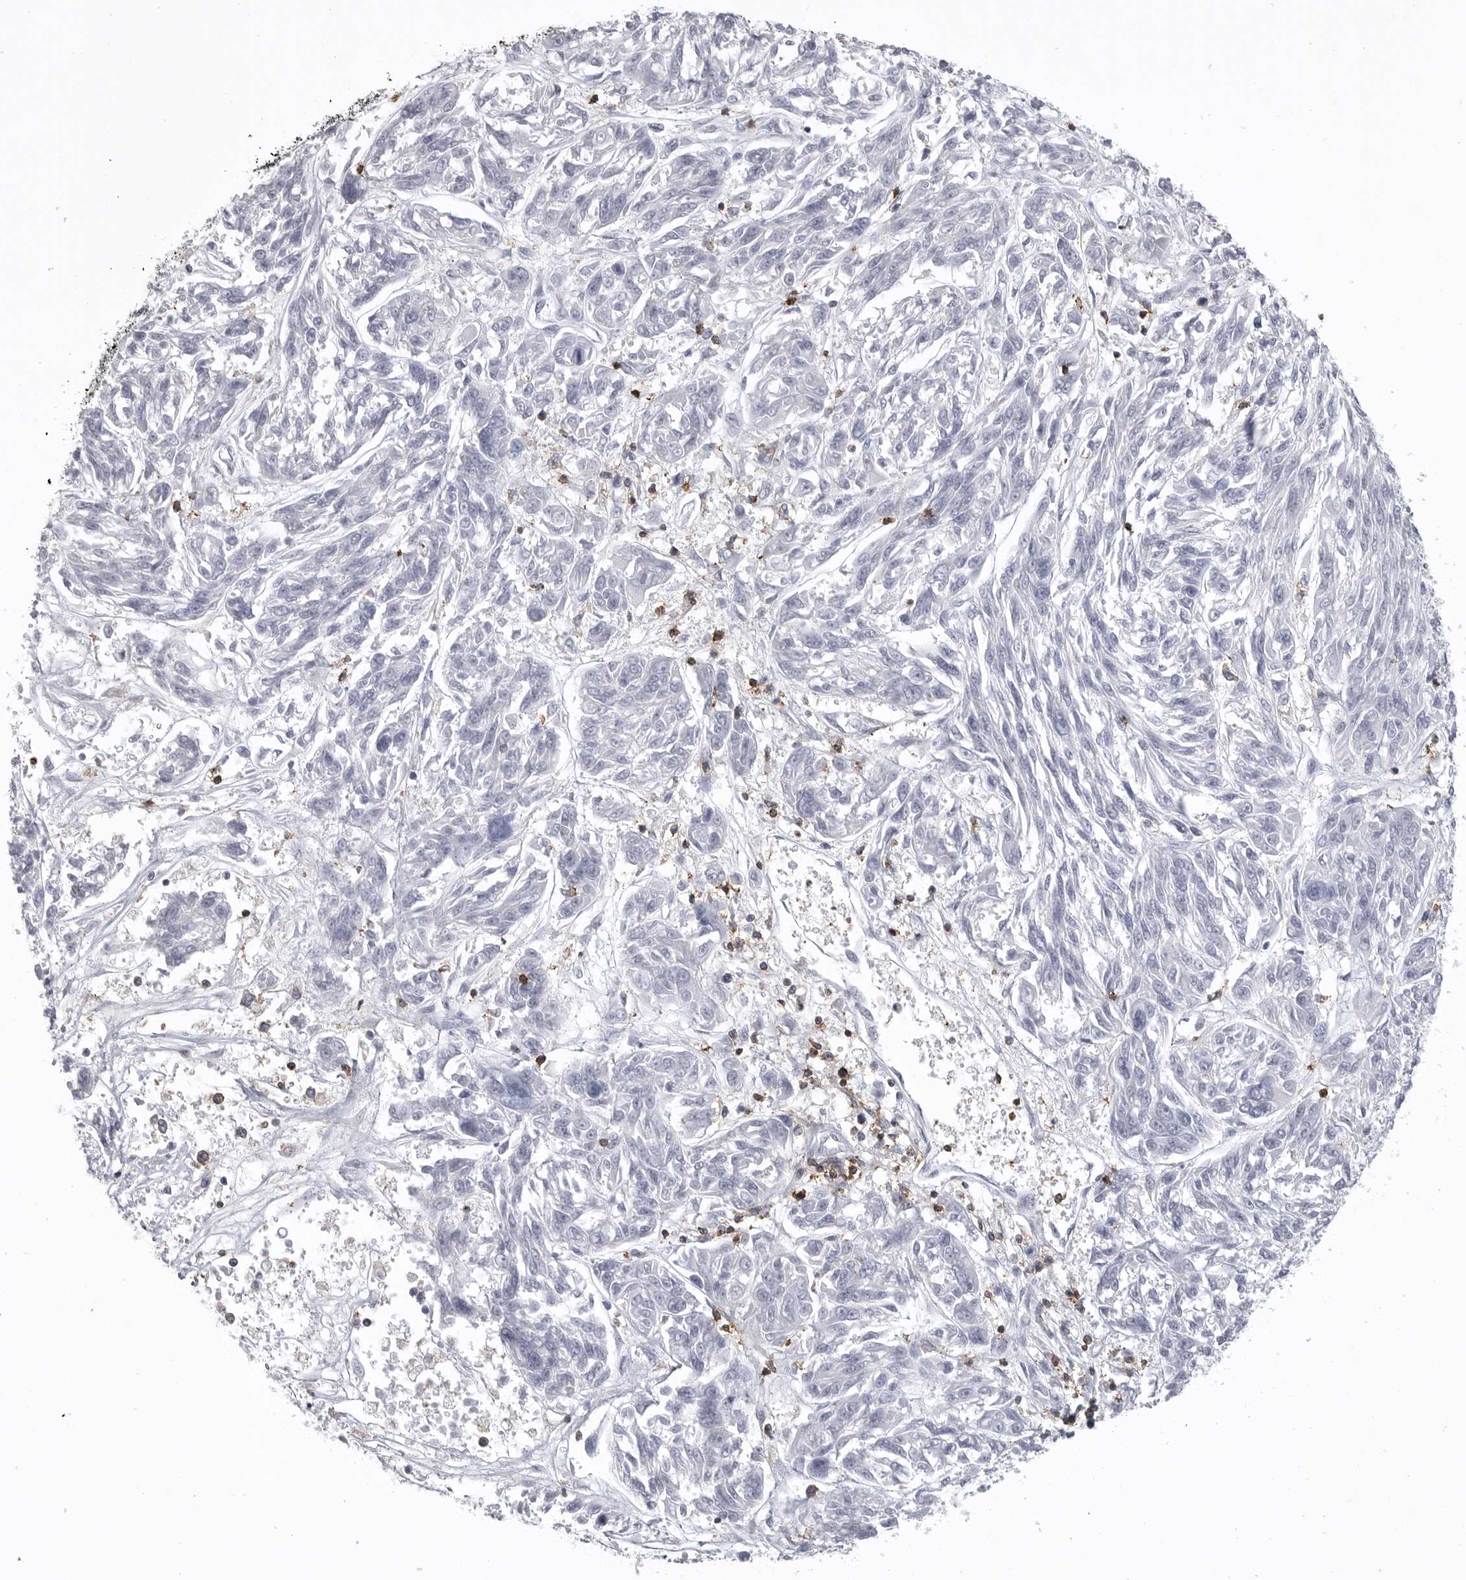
{"staining": {"intensity": "negative", "quantity": "none", "location": "none"}, "tissue": "melanoma", "cell_type": "Tumor cells", "image_type": "cancer", "snomed": [{"axis": "morphology", "description": "Malignant melanoma, NOS"}, {"axis": "topography", "description": "Skin"}], "caption": "Tumor cells show no significant staining in malignant melanoma. (Immunohistochemistry, brightfield microscopy, high magnification).", "gene": "ITGAL", "patient": {"sex": "male", "age": 53}}